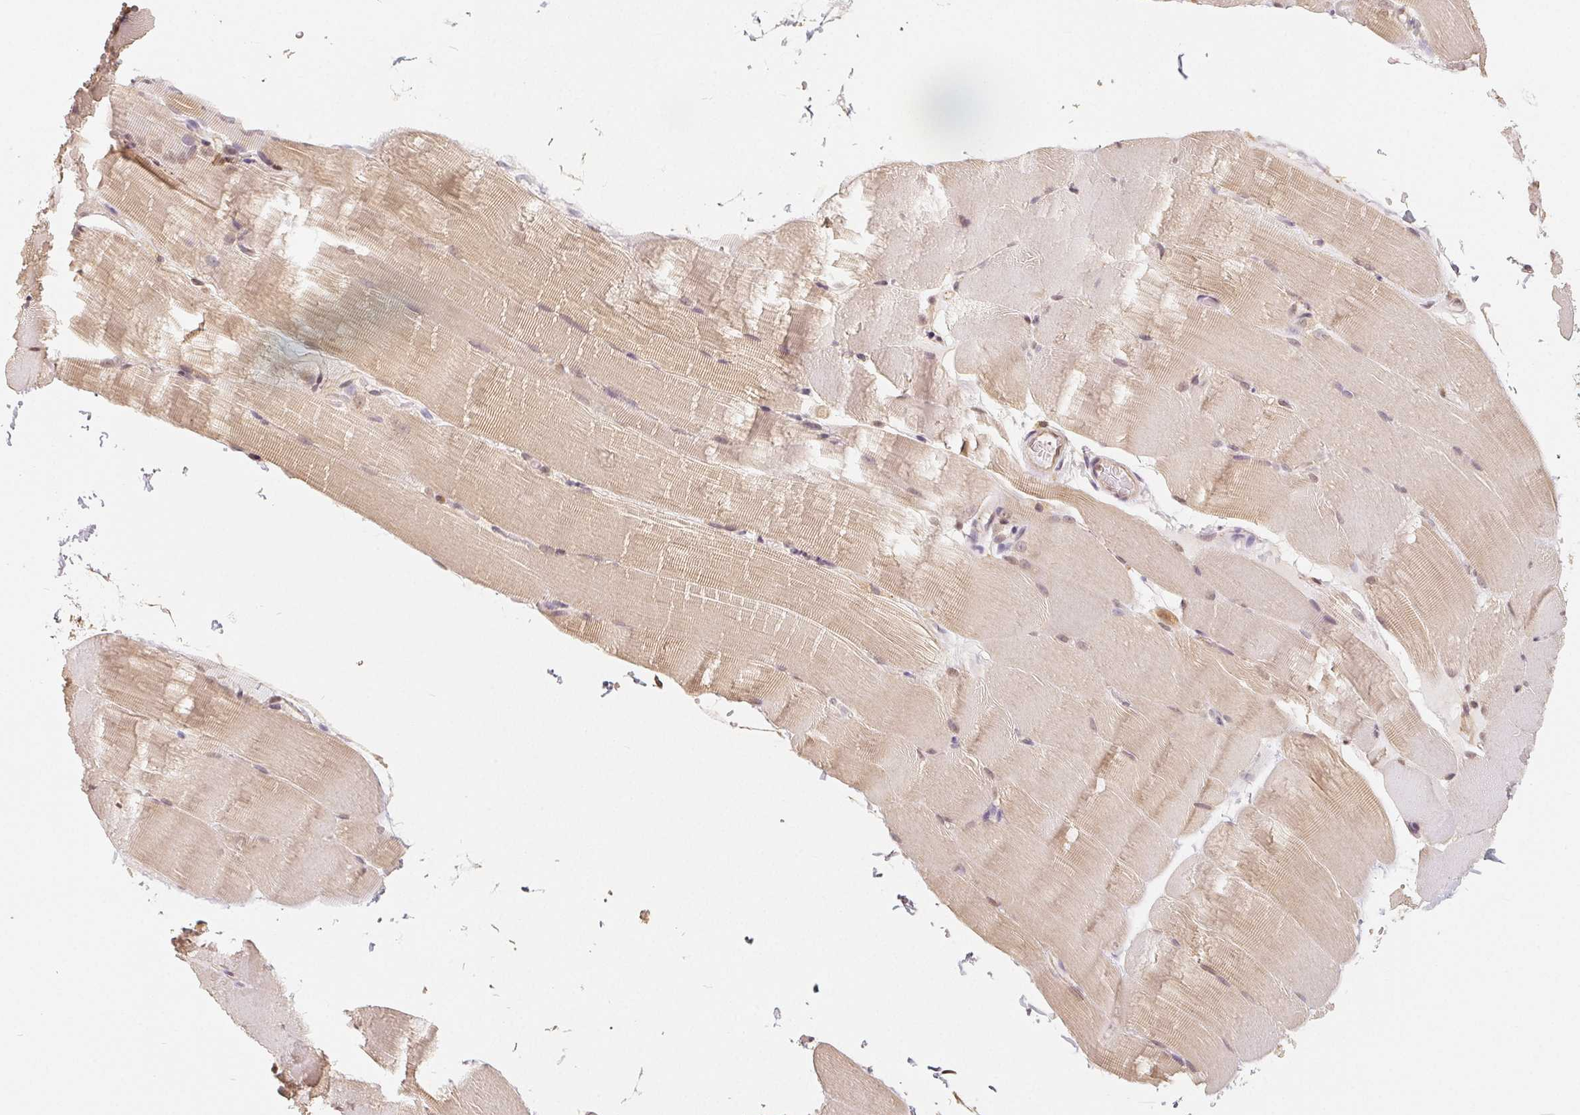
{"staining": {"intensity": "weak", "quantity": "25%-75%", "location": "cytoplasmic/membranous,nuclear"}, "tissue": "skeletal muscle", "cell_type": "Myocytes", "image_type": "normal", "snomed": [{"axis": "morphology", "description": "Normal tissue, NOS"}, {"axis": "topography", "description": "Skeletal muscle"}], "caption": "Protein staining of benign skeletal muscle displays weak cytoplasmic/membranous,nuclear expression in about 25%-75% of myocytes.", "gene": "GUSB", "patient": {"sex": "female", "age": 37}}